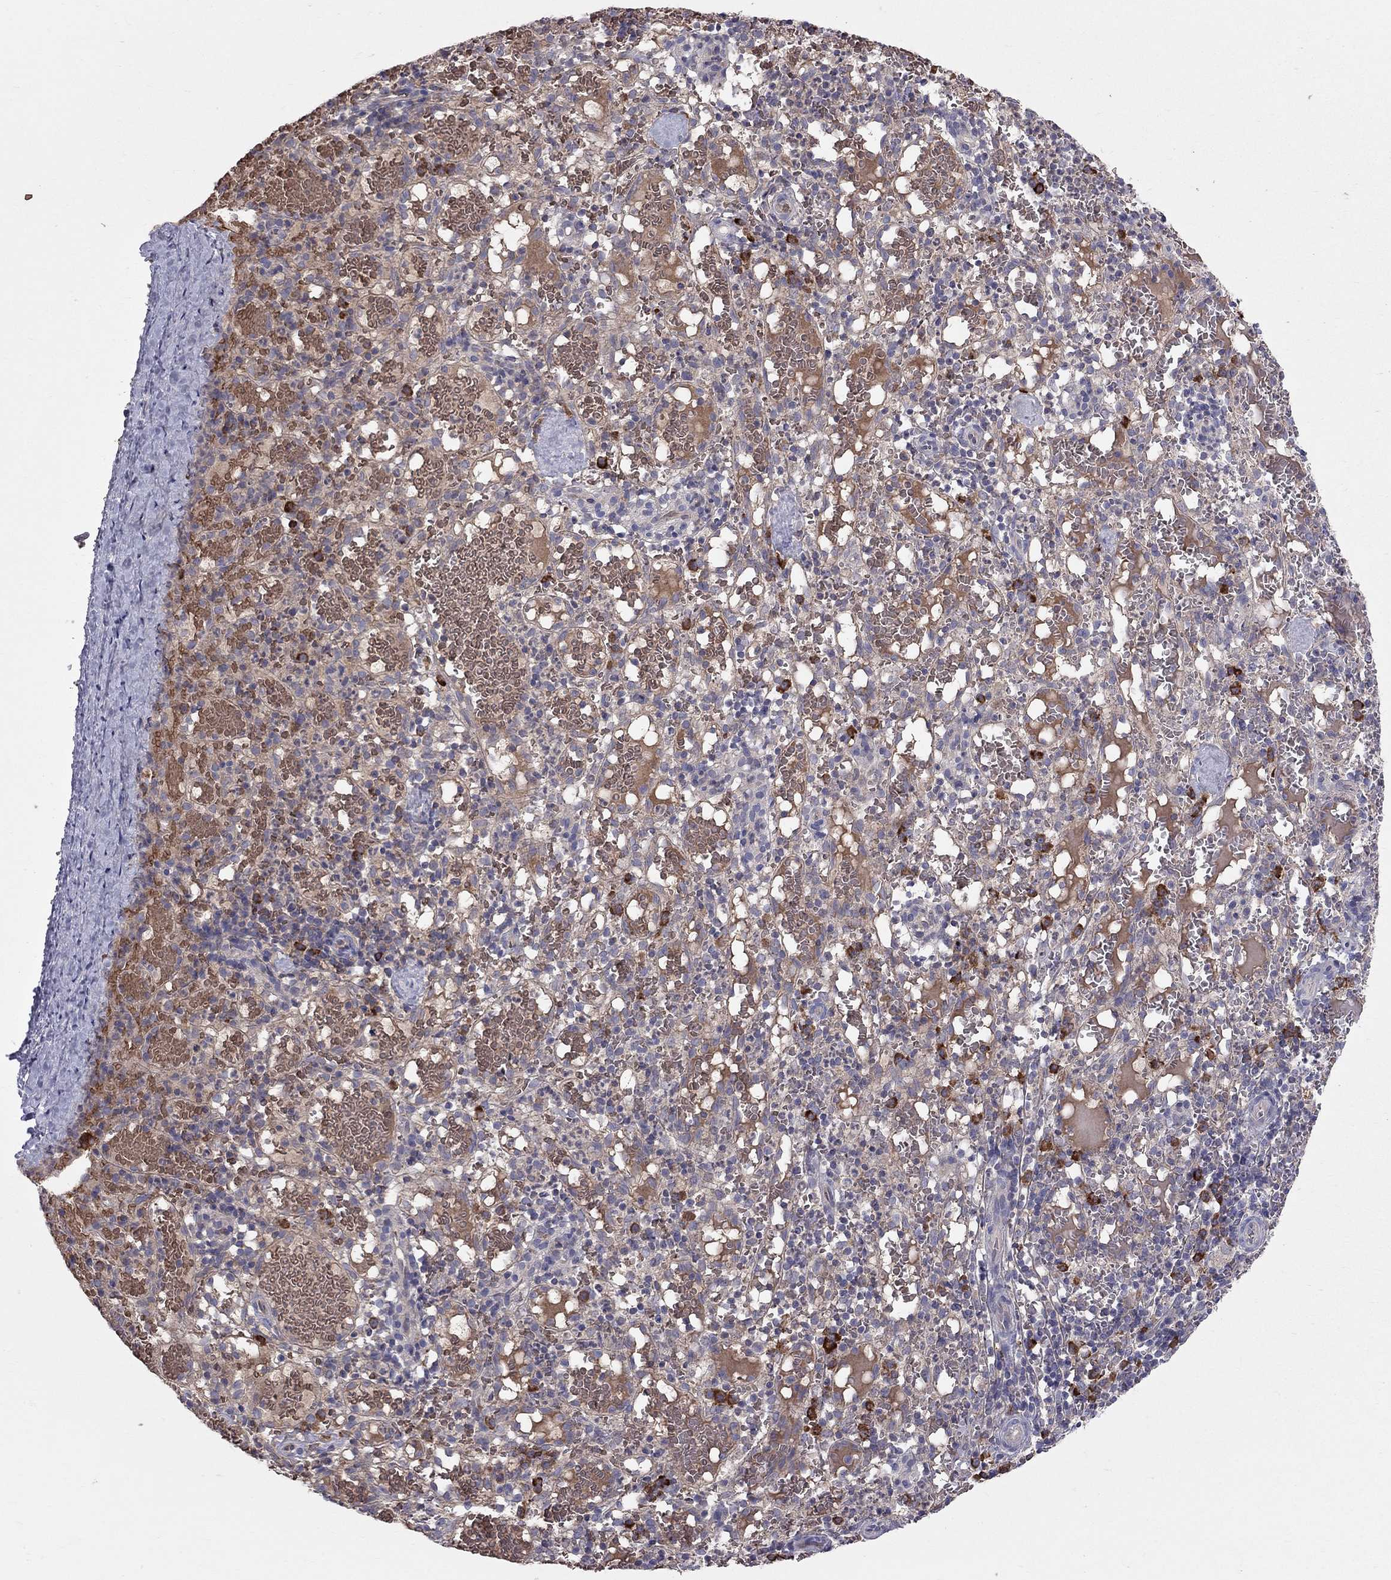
{"staining": {"intensity": "strong", "quantity": "<25%", "location": "cytoplasmic/membranous"}, "tissue": "spleen", "cell_type": "Cells in red pulp", "image_type": "normal", "snomed": [{"axis": "morphology", "description": "Normal tissue, NOS"}, {"axis": "topography", "description": "Spleen"}], "caption": "A brown stain shows strong cytoplasmic/membranous positivity of a protein in cells in red pulp of normal human spleen. (DAB (3,3'-diaminobenzidine) IHC, brown staining for protein, blue staining for nuclei).", "gene": "PIK3CG", "patient": {"sex": "male", "age": 11}}